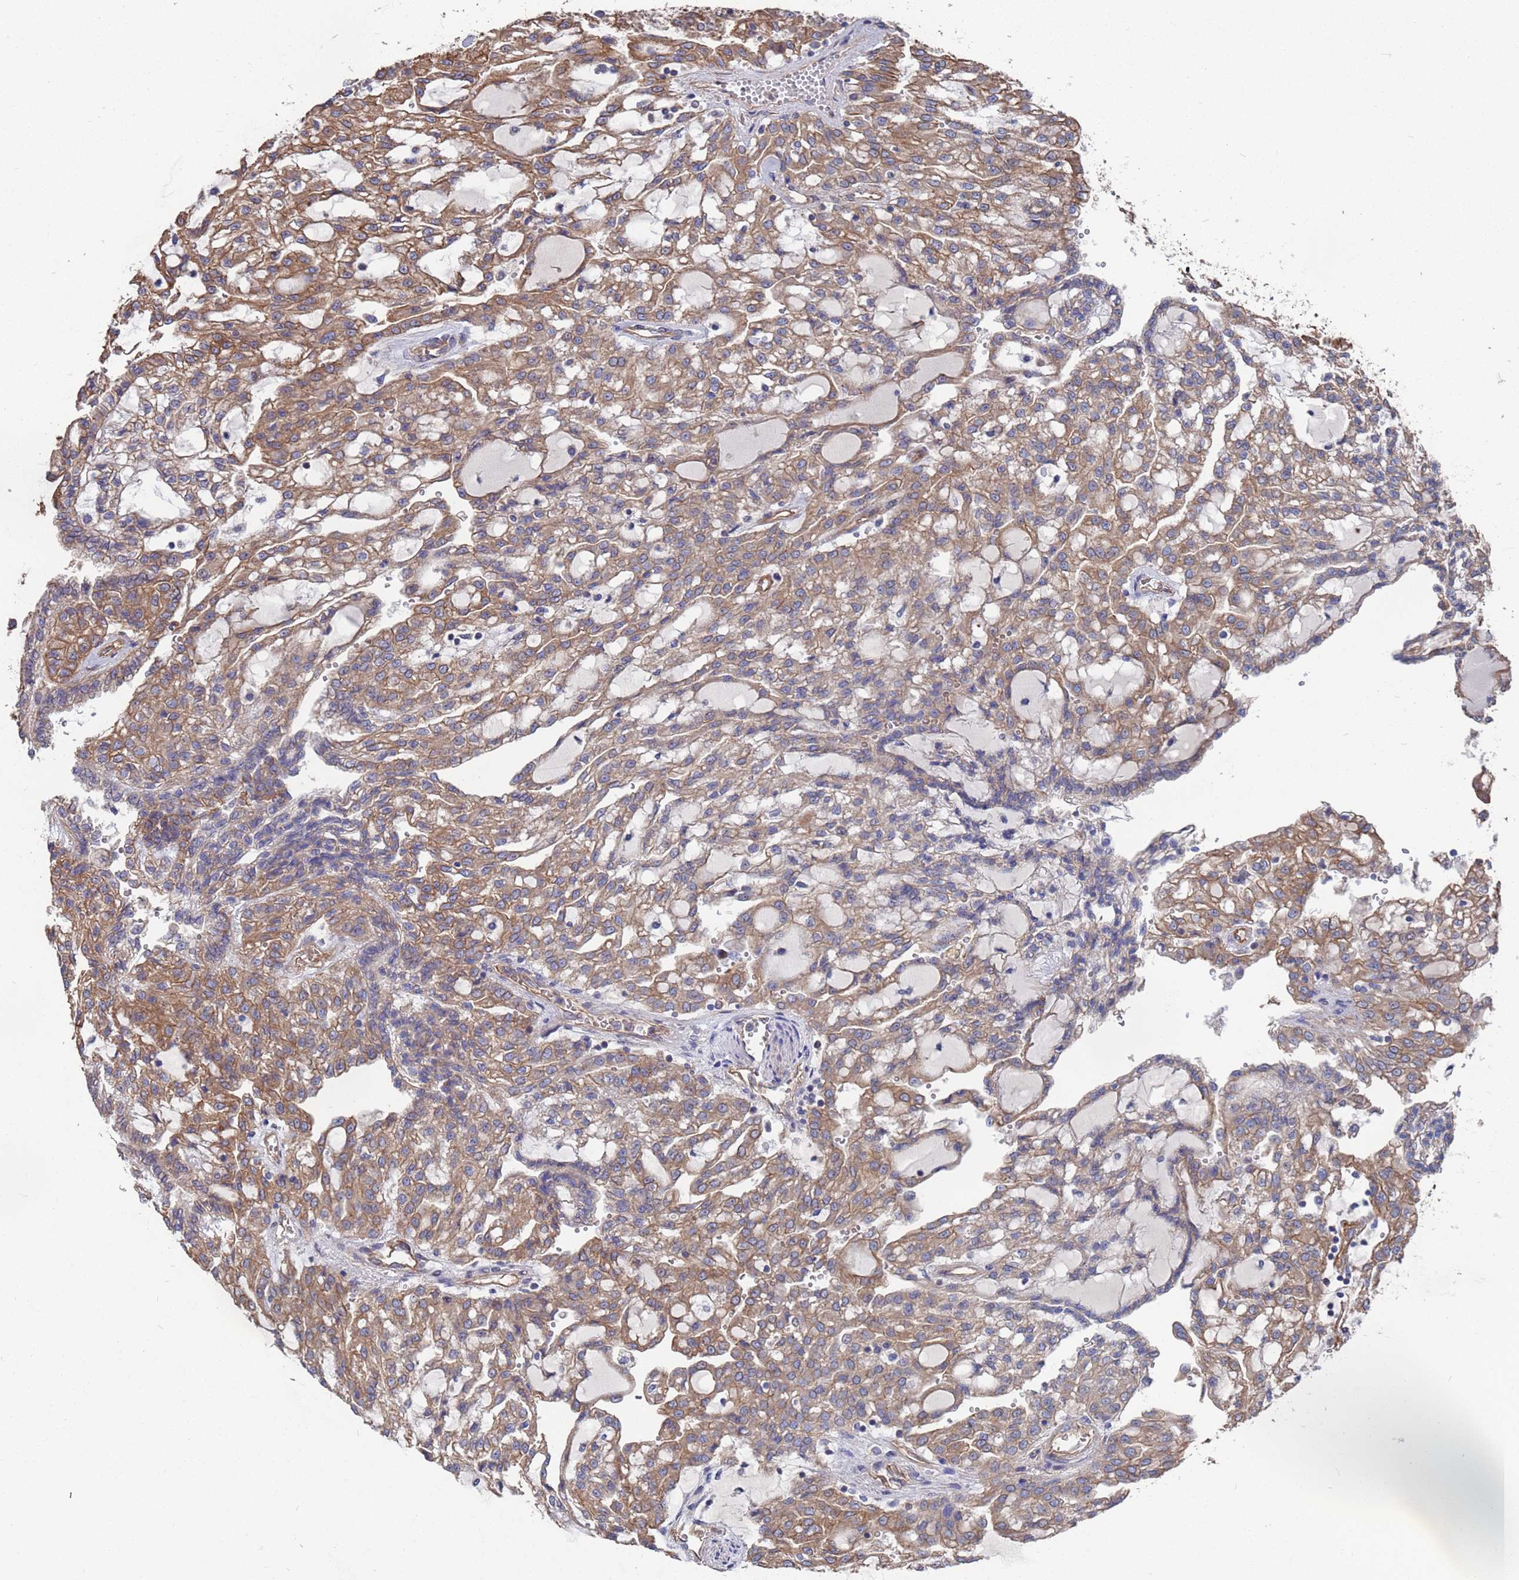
{"staining": {"intensity": "moderate", "quantity": ">75%", "location": "cytoplasmic/membranous"}, "tissue": "renal cancer", "cell_type": "Tumor cells", "image_type": "cancer", "snomed": [{"axis": "morphology", "description": "Adenocarcinoma, NOS"}, {"axis": "topography", "description": "Kidney"}], "caption": "Renal cancer (adenocarcinoma) stained with IHC shows moderate cytoplasmic/membranous expression in about >75% of tumor cells. Using DAB (3,3'-diaminobenzidine) (brown) and hematoxylin (blue) stains, captured at high magnification using brightfield microscopy.", "gene": "NDUFAF6", "patient": {"sex": "male", "age": 63}}